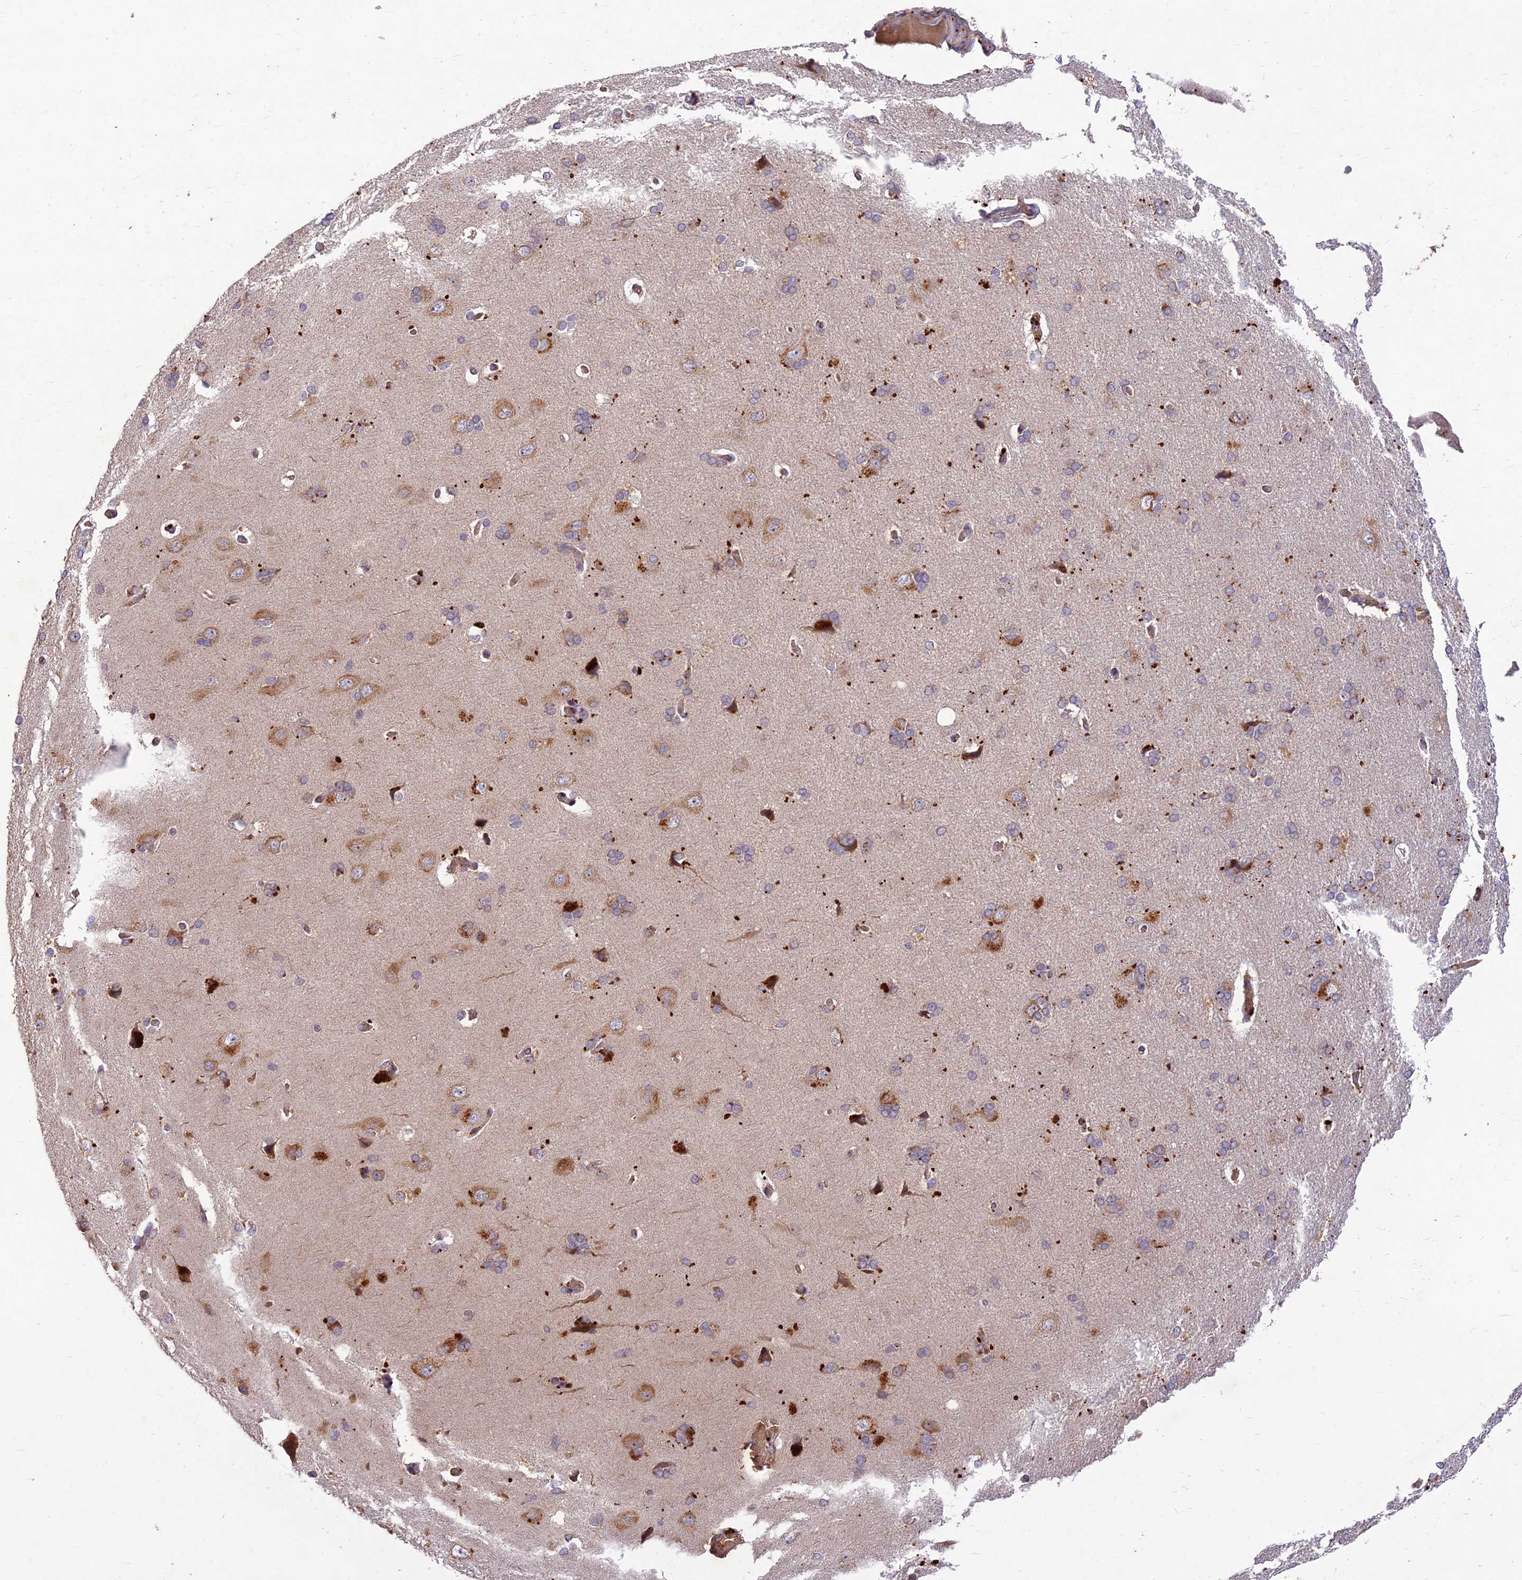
{"staining": {"intensity": "negative", "quantity": "none", "location": "none"}, "tissue": "cerebral cortex", "cell_type": "Endothelial cells", "image_type": "normal", "snomed": [{"axis": "morphology", "description": "Normal tissue, NOS"}, {"axis": "topography", "description": "Cerebral cortex"}], "caption": "IHC image of benign cerebral cortex: cerebral cortex stained with DAB (3,3'-diaminobenzidine) displays no significant protein staining in endothelial cells.", "gene": "PPP1R11", "patient": {"sex": "male", "age": 62}}